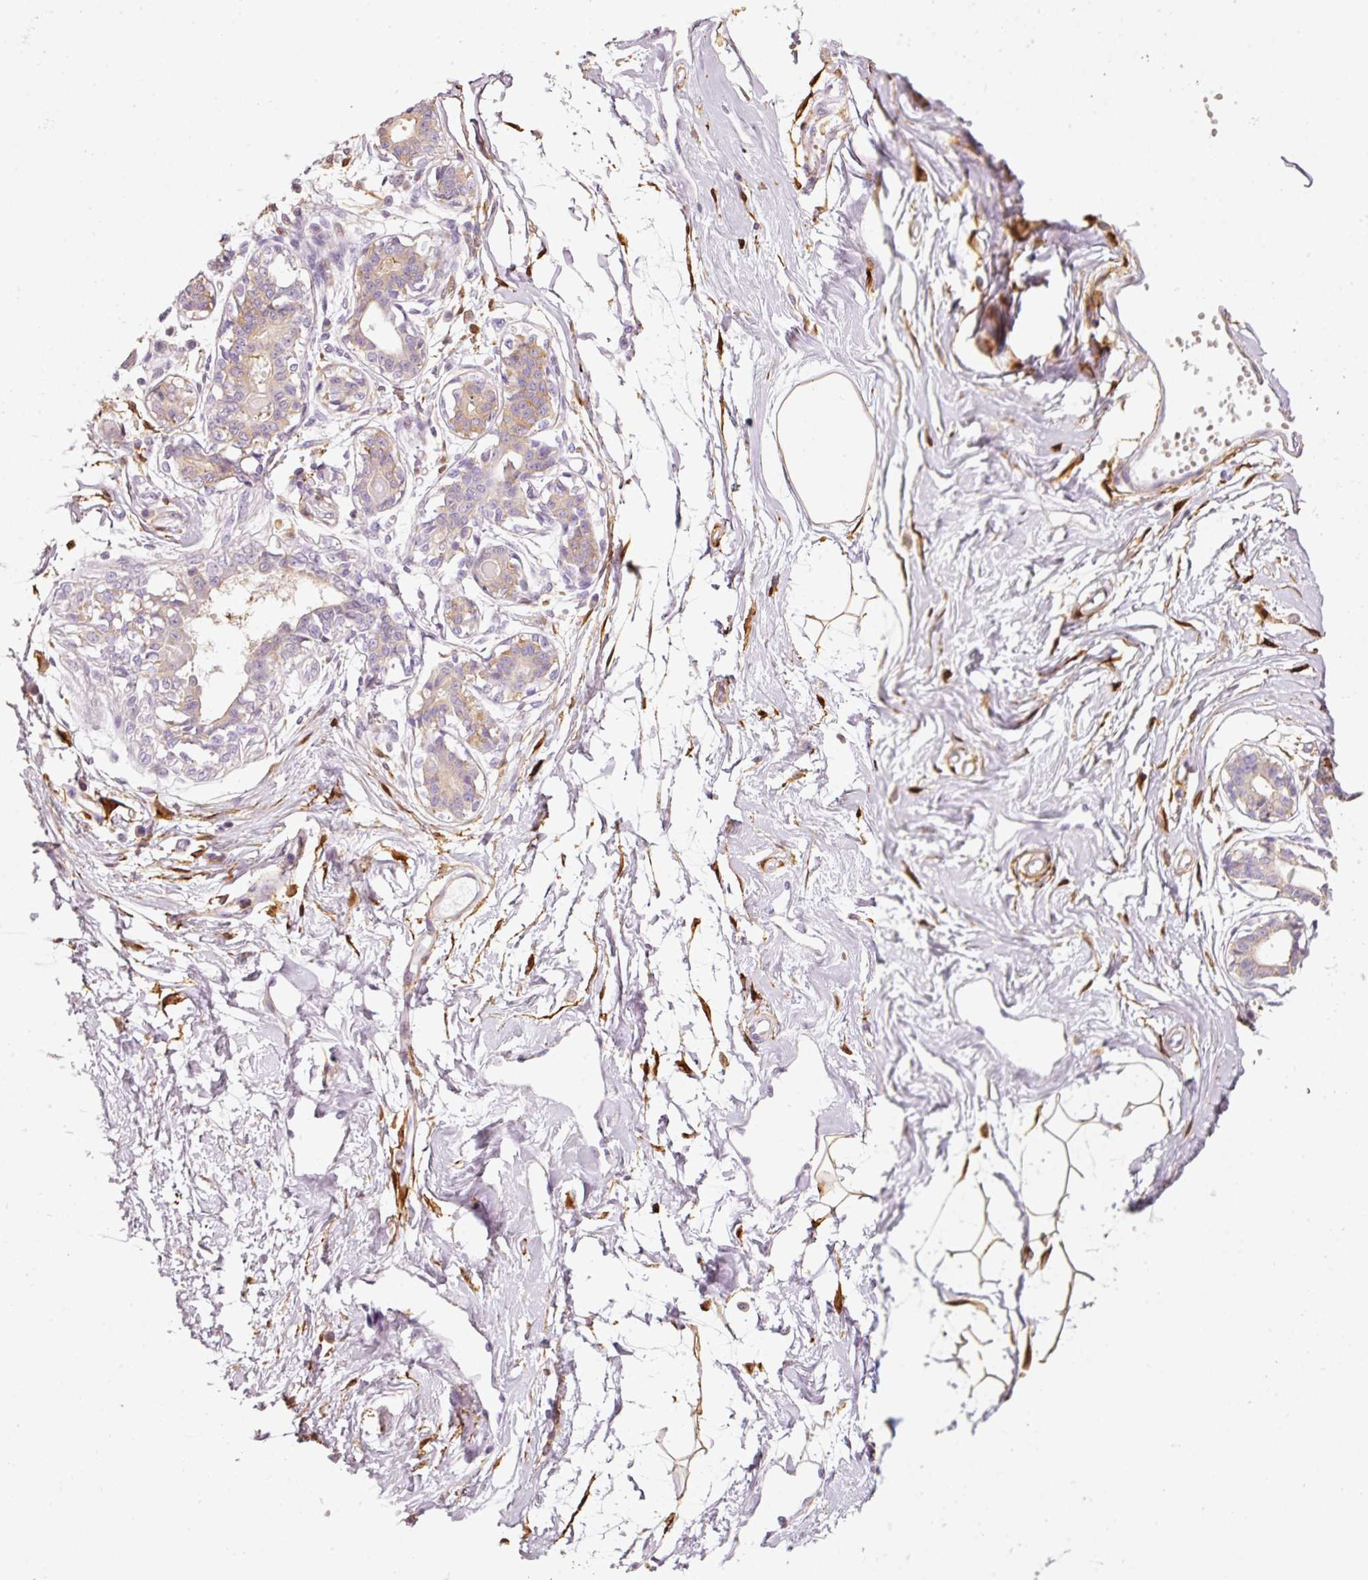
{"staining": {"intensity": "negative", "quantity": "none", "location": "none"}, "tissue": "breast", "cell_type": "Adipocytes", "image_type": "normal", "snomed": [{"axis": "morphology", "description": "Normal tissue, NOS"}, {"axis": "topography", "description": "Breast"}], "caption": "Adipocytes are negative for brown protein staining in benign breast. (DAB (3,3'-diaminobenzidine) immunohistochemistry (IHC) visualized using brightfield microscopy, high magnification).", "gene": "IQGAP2", "patient": {"sex": "female", "age": 45}}